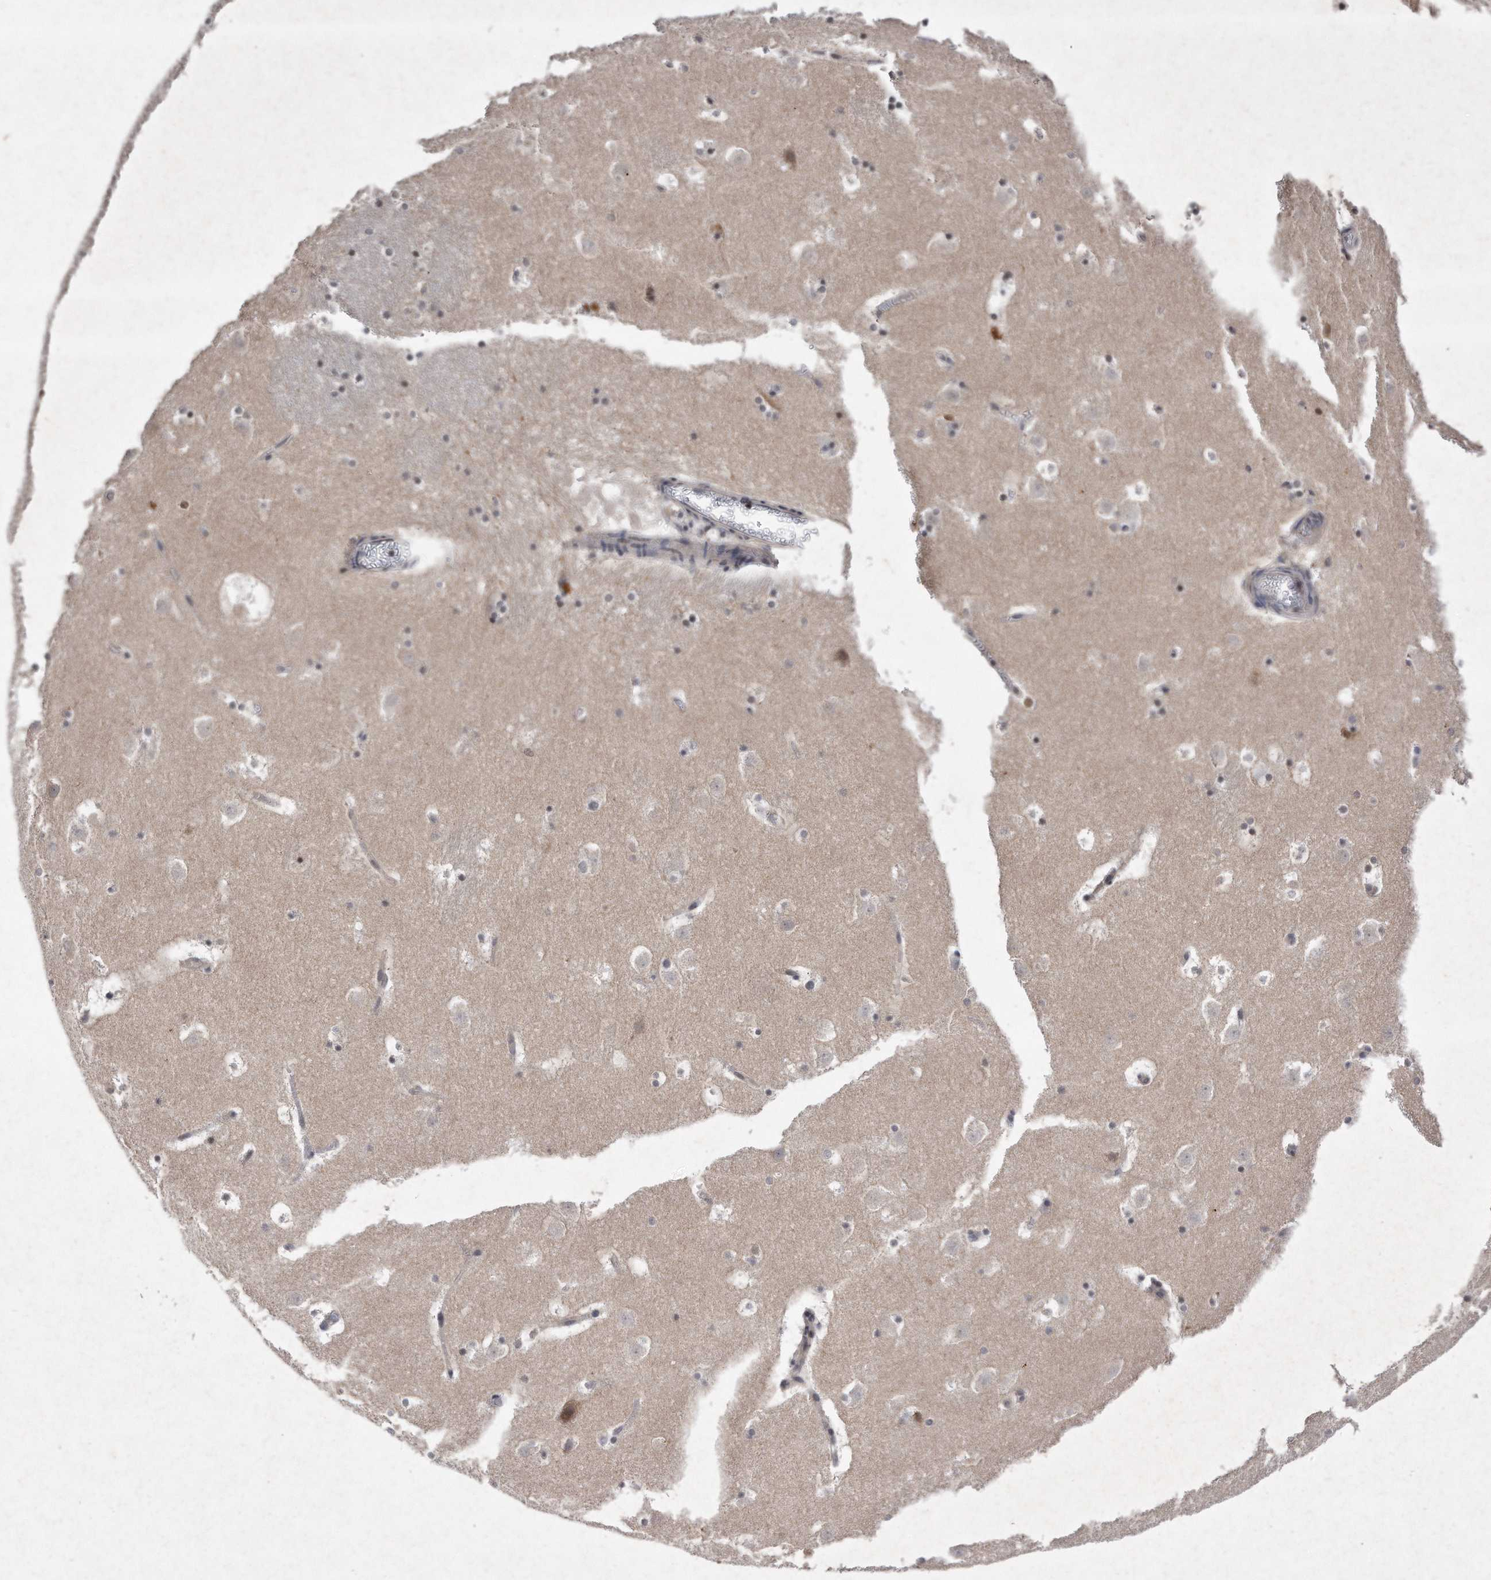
{"staining": {"intensity": "moderate", "quantity": "<25%", "location": "nuclear"}, "tissue": "caudate", "cell_type": "Glial cells", "image_type": "normal", "snomed": [{"axis": "morphology", "description": "Normal tissue, NOS"}, {"axis": "topography", "description": "Lateral ventricle wall"}], "caption": "The micrograph shows a brown stain indicating the presence of a protein in the nuclear of glial cells in caudate. Immunohistochemistry (ihc) stains the protein in brown and the nuclei are stained blue.", "gene": "DAB1", "patient": {"sex": "male", "age": 45}}